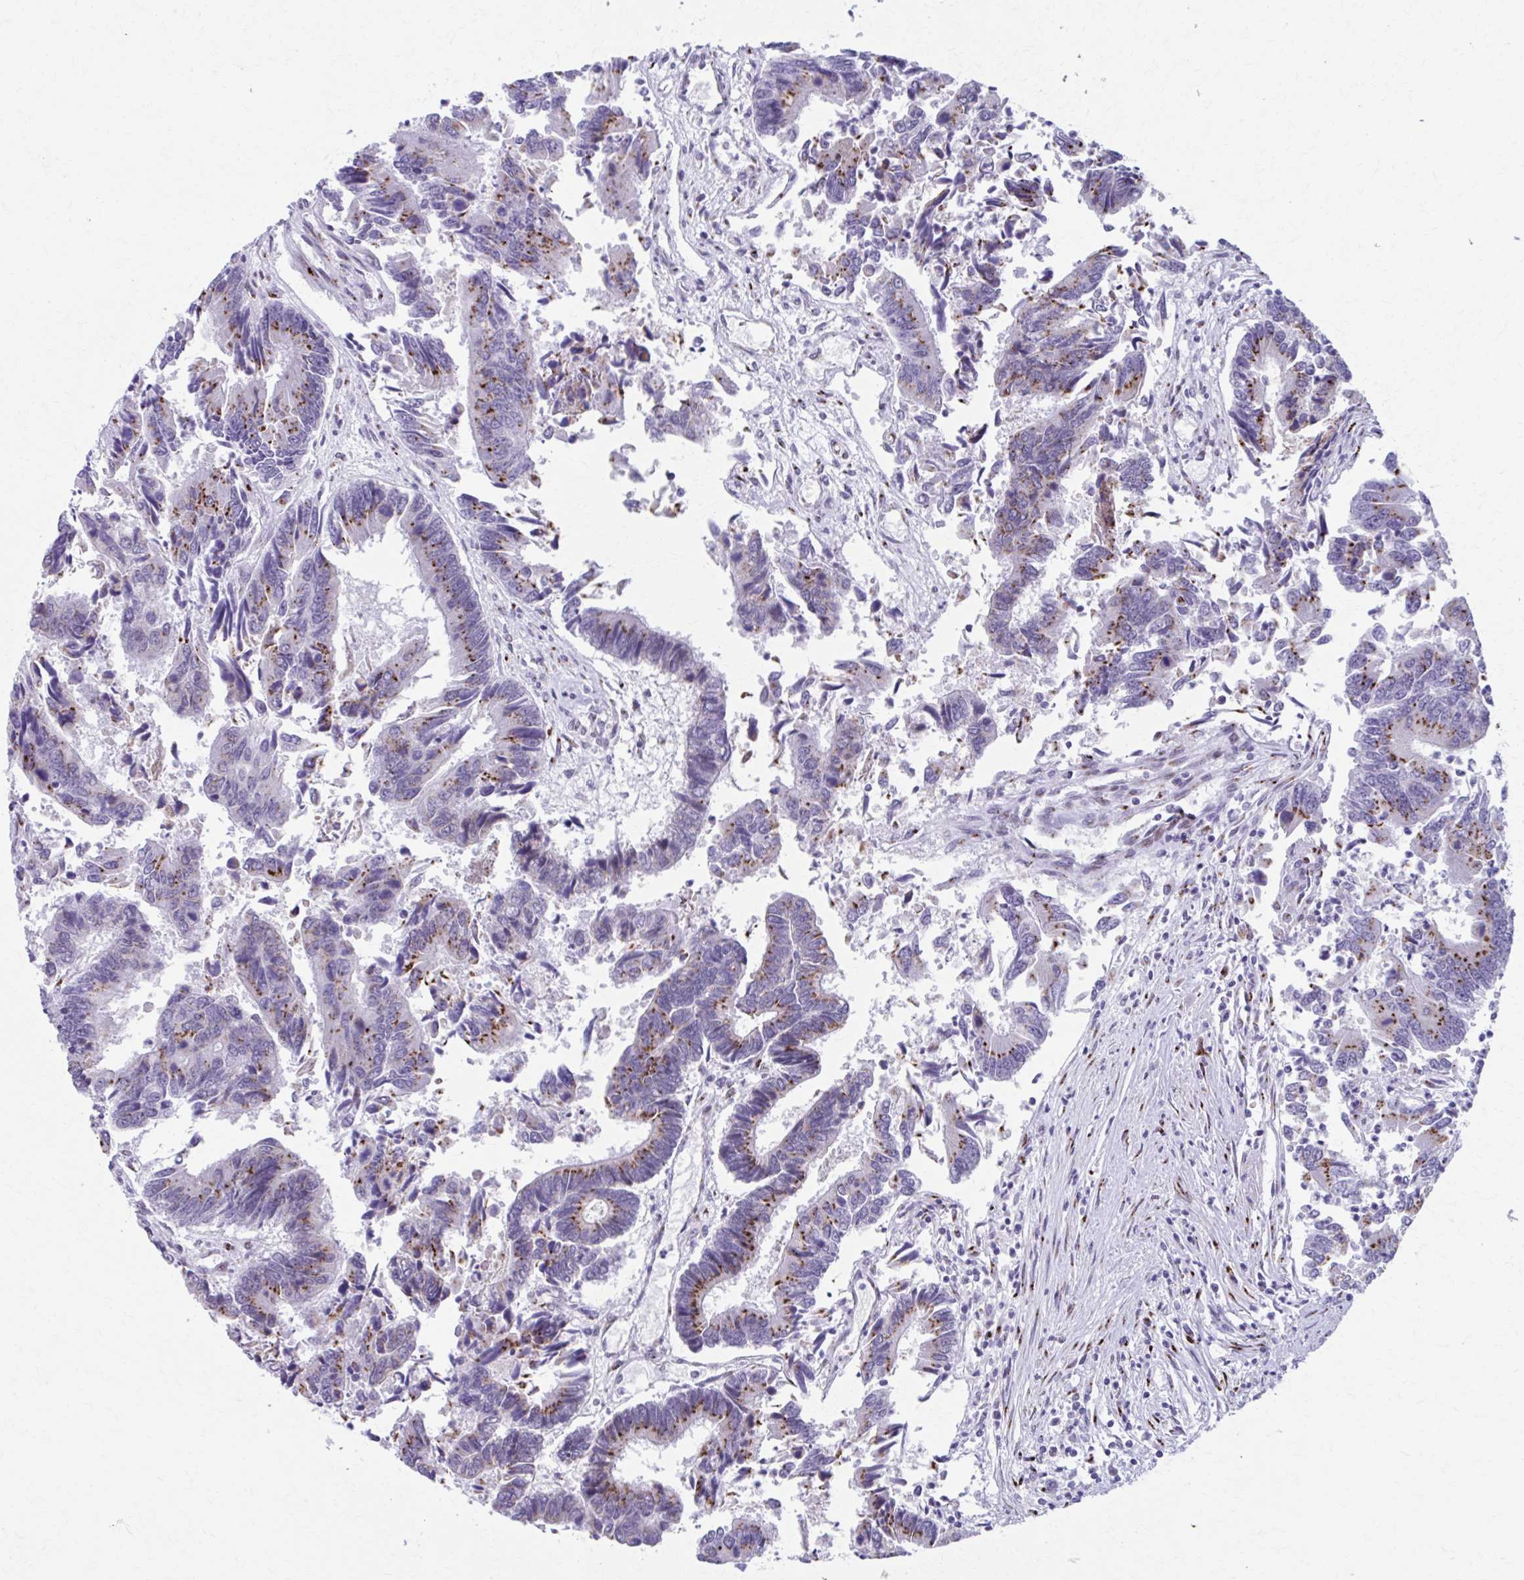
{"staining": {"intensity": "strong", "quantity": "25%-75%", "location": "cytoplasmic/membranous"}, "tissue": "colorectal cancer", "cell_type": "Tumor cells", "image_type": "cancer", "snomed": [{"axis": "morphology", "description": "Adenocarcinoma, NOS"}, {"axis": "topography", "description": "Colon"}], "caption": "Immunohistochemistry (IHC) (DAB (3,3'-diaminobenzidine)) staining of human adenocarcinoma (colorectal) reveals strong cytoplasmic/membranous protein staining in approximately 25%-75% of tumor cells.", "gene": "ZNF682", "patient": {"sex": "female", "age": 67}}